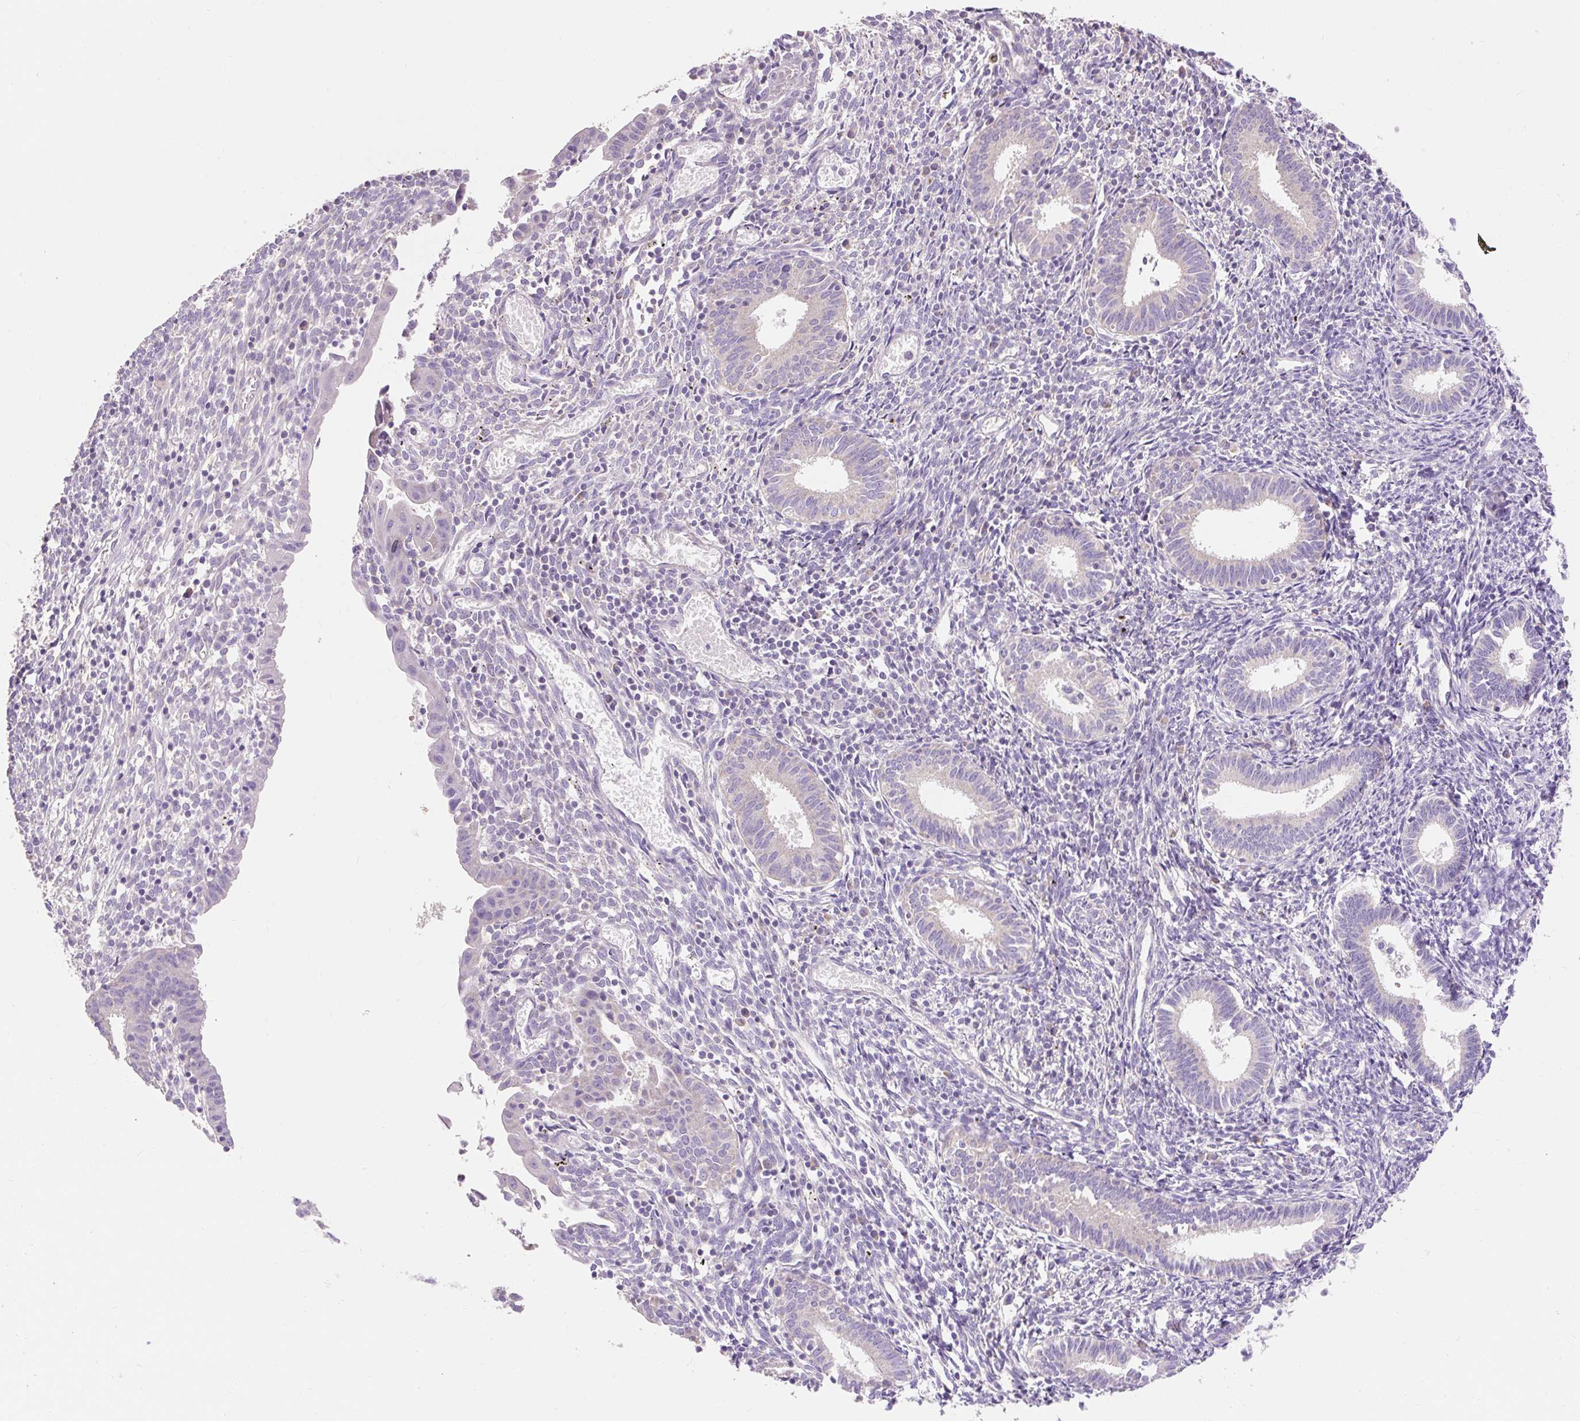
{"staining": {"intensity": "negative", "quantity": "none", "location": "none"}, "tissue": "endometrium", "cell_type": "Cells in endometrial stroma", "image_type": "normal", "snomed": [{"axis": "morphology", "description": "Normal tissue, NOS"}, {"axis": "topography", "description": "Endometrium"}], "caption": "High magnification brightfield microscopy of unremarkable endometrium stained with DAB (3,3'-diaminobenzidine) (brown) and counterstained with hematoxylin (blue): cells in endometrial stroma show no significant positivity. The staining was performed using DAB to visualize the protein expression in brown, while the nuclei were stained in blue with hematoxylin (Magnification: 20x).", "gene": "PMAIP1", "patient": {"sex": "female", "age": 41}}